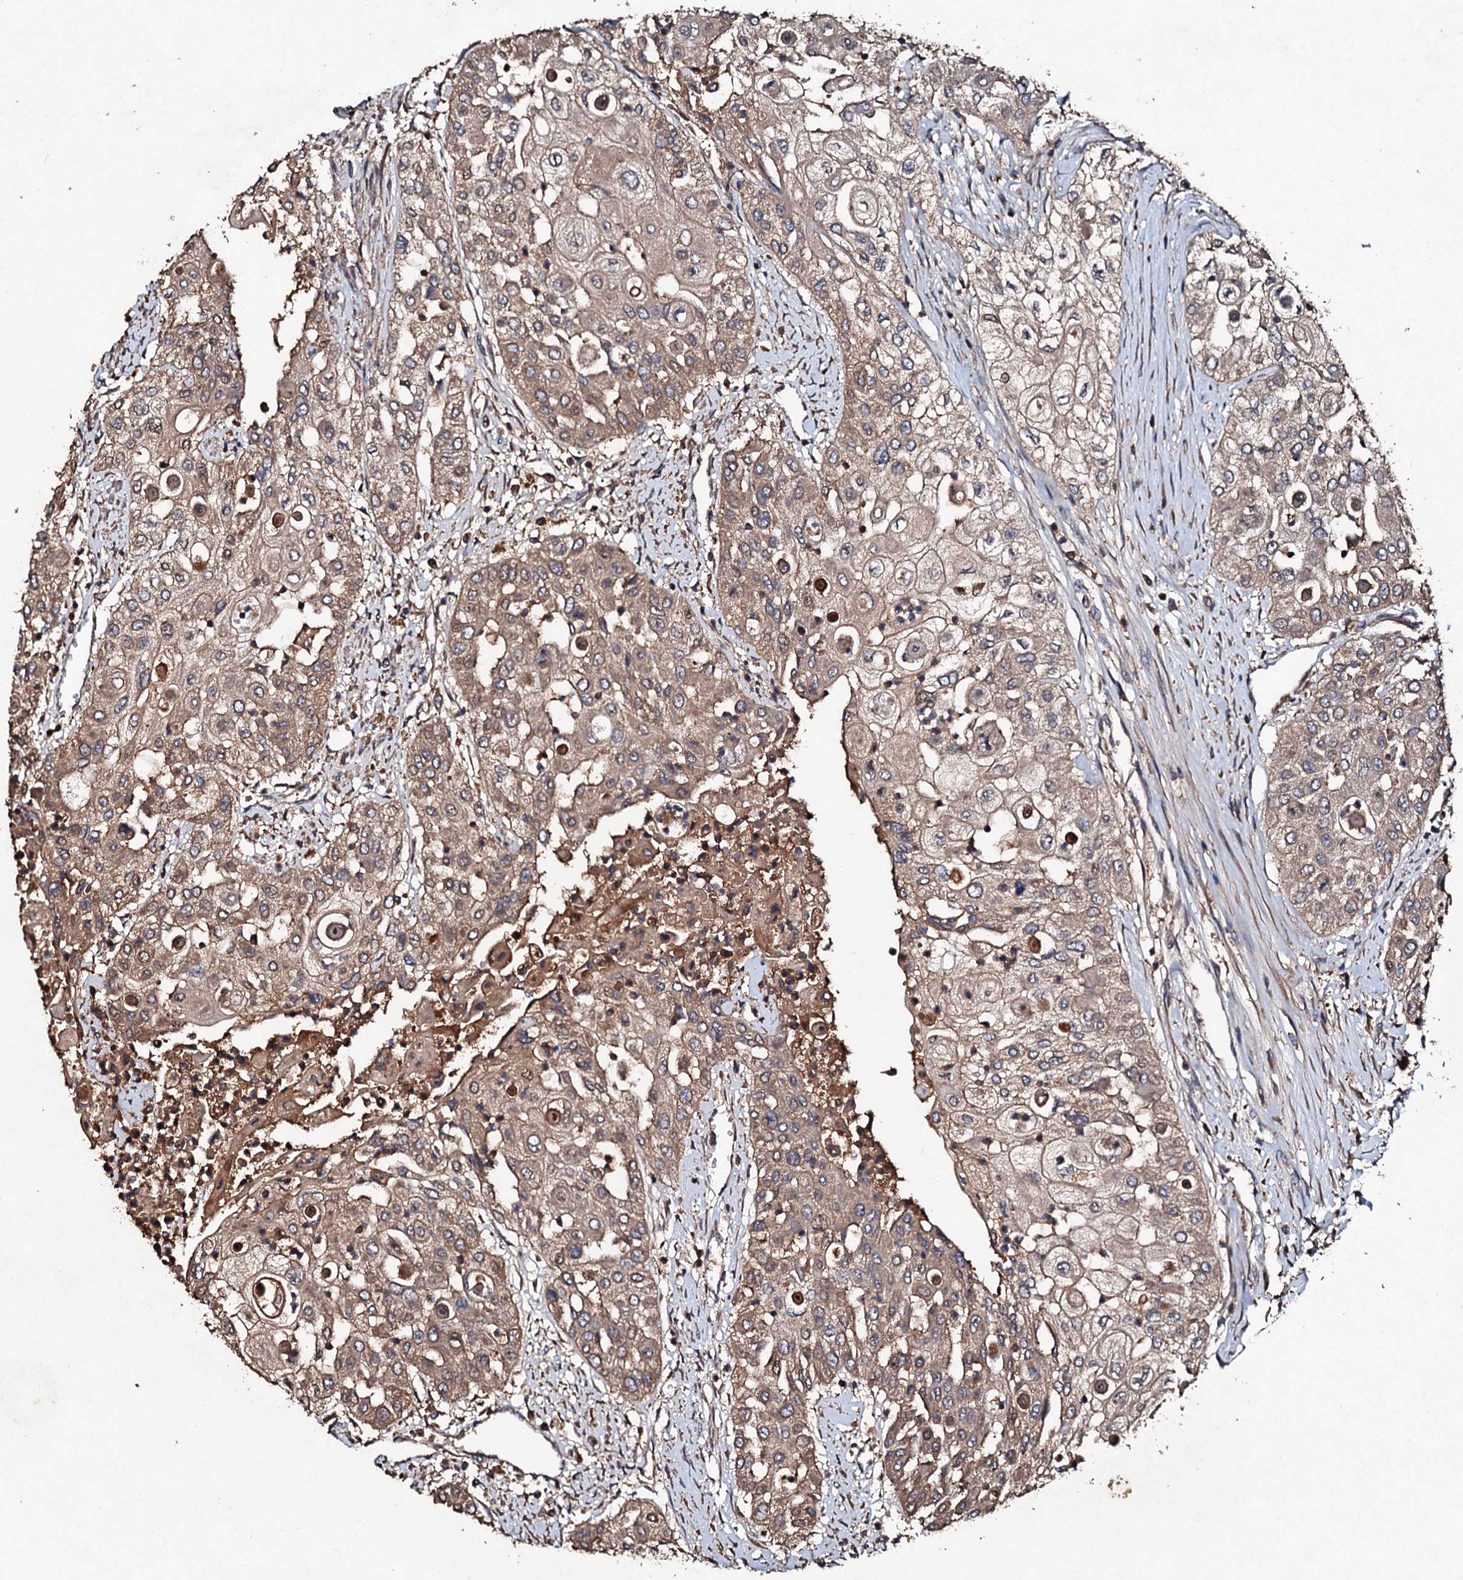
{"staining": {"intensity": "weak", "quantity": ">75%", "location": "cytoplasmic/membranous"}, "tissue": "urothelial cancer", "cell_type": "Tumor cells", "image_type": "cancer", "snomed": [{"axis": "morphology", "description": "Urothelial carcinoma, High grade"}, {"axis": "topography", "description": "Urinary bladder"}], "caption": "High-grade urothelial carcinoma stained with a protein marker reveals weak staining in tumor cells.", "gene": "KERA", "patient": {"sex": "female", "age": 79}}